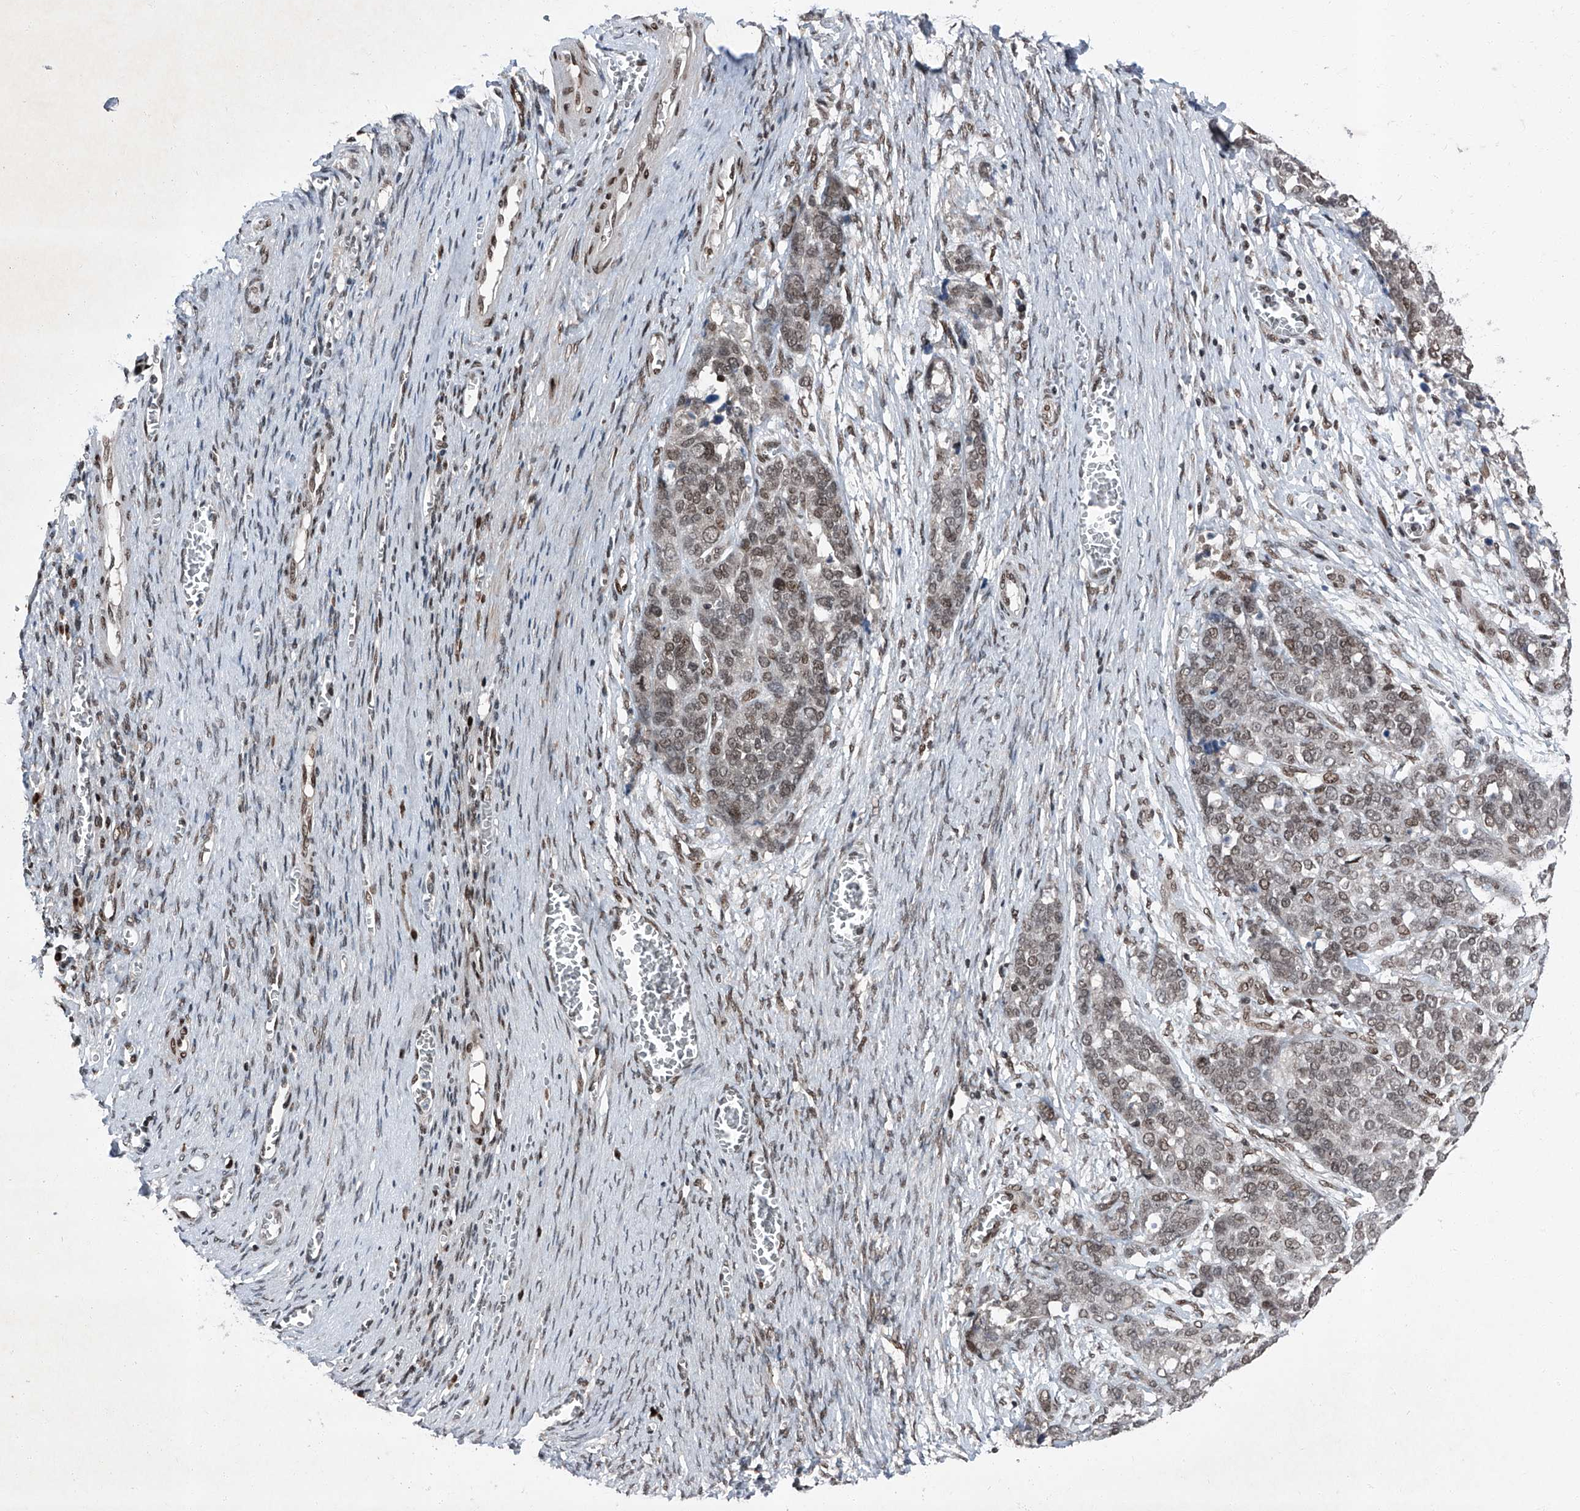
{"staining": {"intensity": "moderate", "quantity": ">75%", "location": "nuclear"}, "tissue": "ovarian cancer", "cell_type": "Tumor cells", "image_type": "cancer", "snomed": [{"axis": "morphology", "description": "Cystadenocarcinoma, serous, NOS"}, {"axis": "topography", "description": "Ovary"}], "caption": "An immunohistochemistry (IHC) photomicrograph of neoplastic tissue is shown. Protein staining in brown shows moderate nuclear positivity in ovarian serous cystadenocarcinoma within tumor cells.", "gene": "BMI1", "patient": {"sex": "female", "age": 44}}